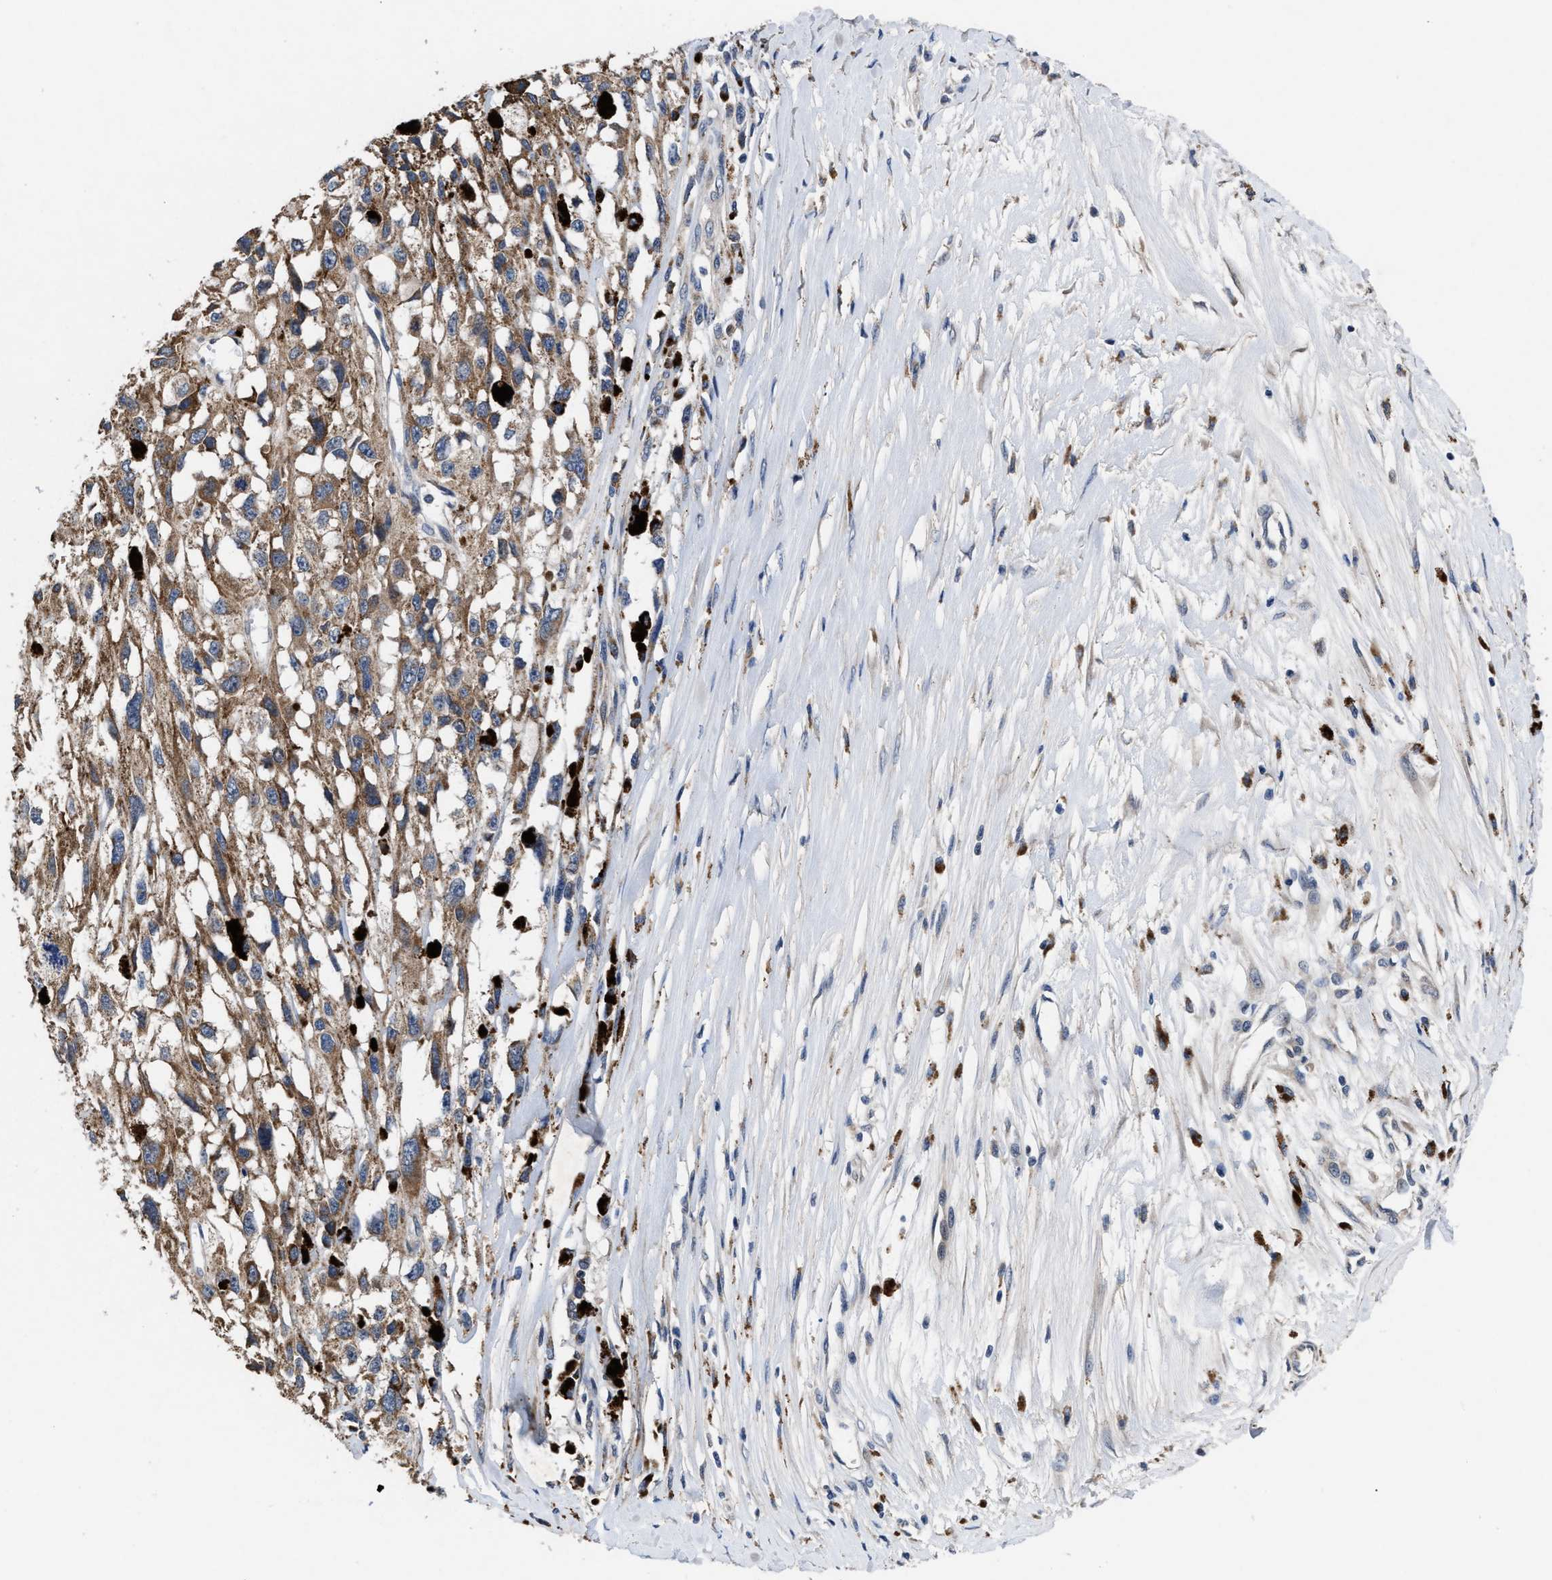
{"staining": {"intensity": "moderate", "quantity": ">75%", "location": "cytoplasmic/membranous"}, "tissue": "melanoma", "cell_type": "Tumor cells", "image_type": "cancer", "snomed": [{"axis": "morphology", "description": "Malignant melanoma, Metastatic site"}, {"axis": "topography", "description": "Lymph node"}], "caption": "This photomicrograph shows immunohistochemistry staining of malignant melanoma (metastatic site), with medium moderate cytoplasmic/membranous expression in approximately >75% of tumor cells.", "gene": "TMEM53", "patient": {"sex": "male", "age": 59}}